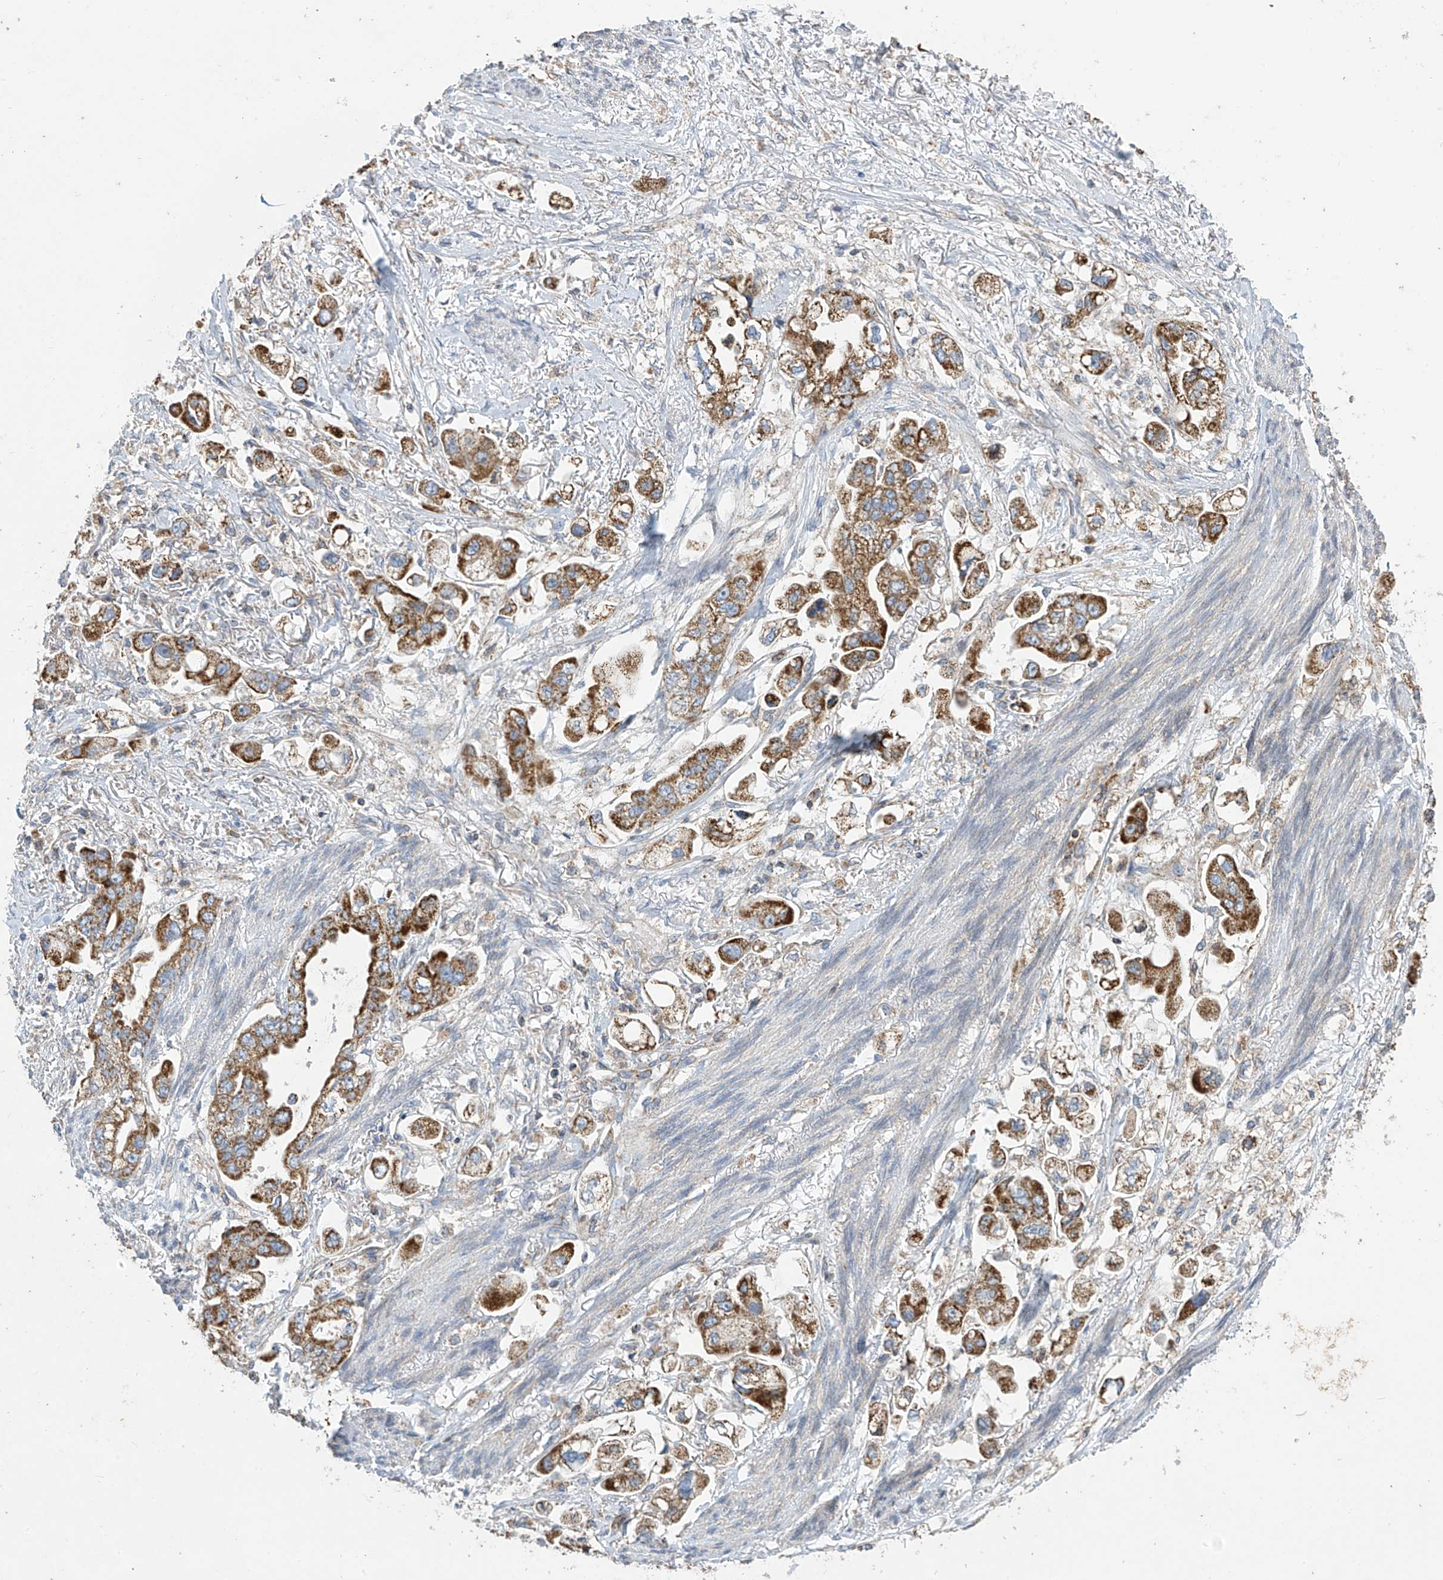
{"staining": {"intensity": "strong", "quantity": ">75%", "location": "cytoplasmic/membranous"}, "tissue": "stomach cancer", "cell_type": "Tumor cells", "image_type": "cancer", "snomed": [{"axis": "morphology", "description": "Adenocarcinoma, NOS"}, {"axis": "topography", "description": "Stomach"}], "caption": "DAB immunohistochemical staining of human stomach cancer demonstrates strong cytoplasmic/membranous protein positivity in approximately >75% of tumor cells.", "gene": "PNPT1", "patient": {"sex": "male", "age": 62}}